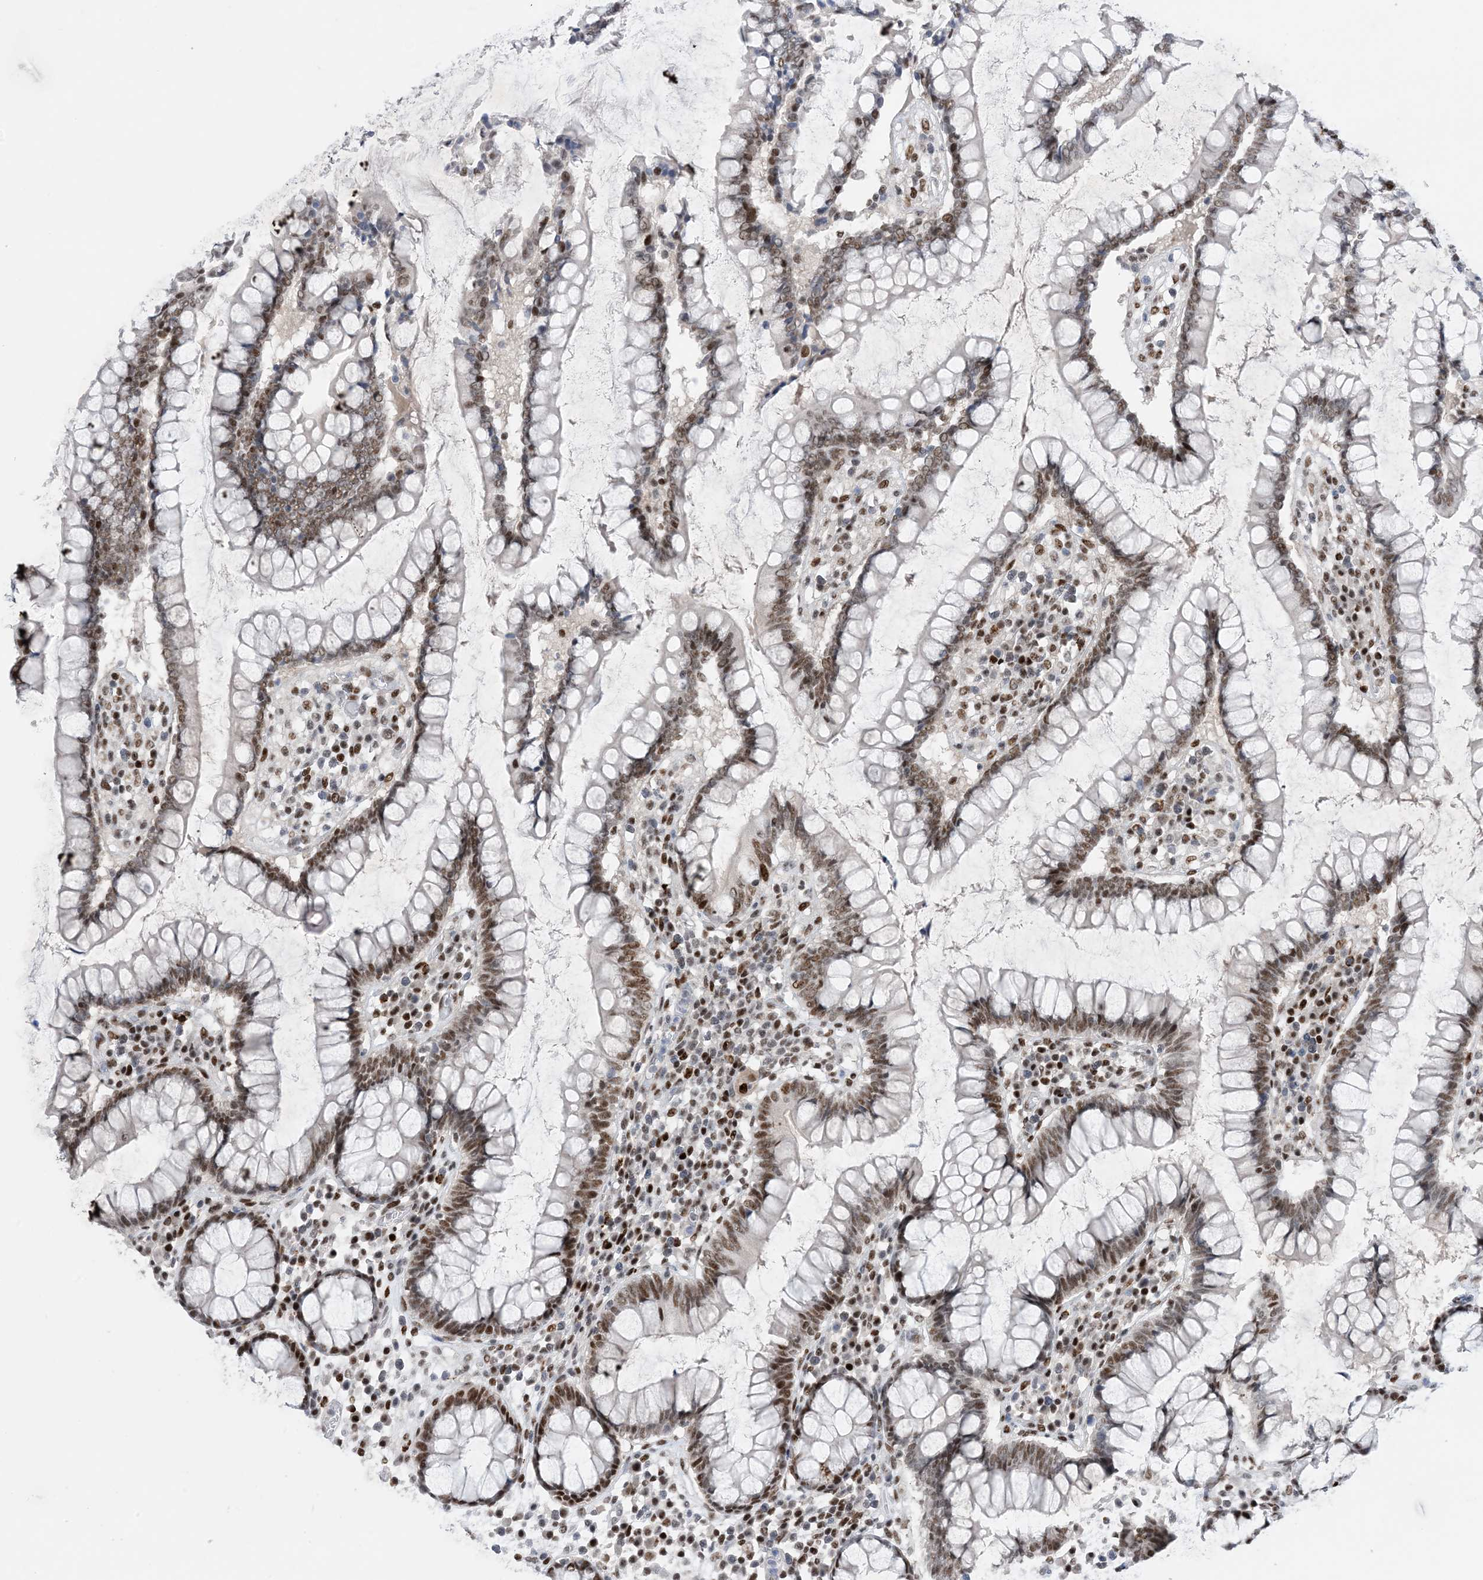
{"staining": {"intensity": "moderate", "quantity": ">75%", "location": "nuclear"}, "tissue": "colon", "cell_type": "Endothelial cells", "image_type": "normal", "snomed": [{"axis": "morphology", "description": "Normal tissue, NOS"}, {"axis": "topography", "description": "Colon"}], "caption": "Colon was stained to show a protein in brown. There is medium levels of moderate nuclear expression in about >75% of endothelial cells. (DAB (3,3'-diaminobenzidine) IHC, brown staining for protein, blue staining for nuclei).", "gene": "TSPYL1", "patient": {"sex": "female", "age": 79}}